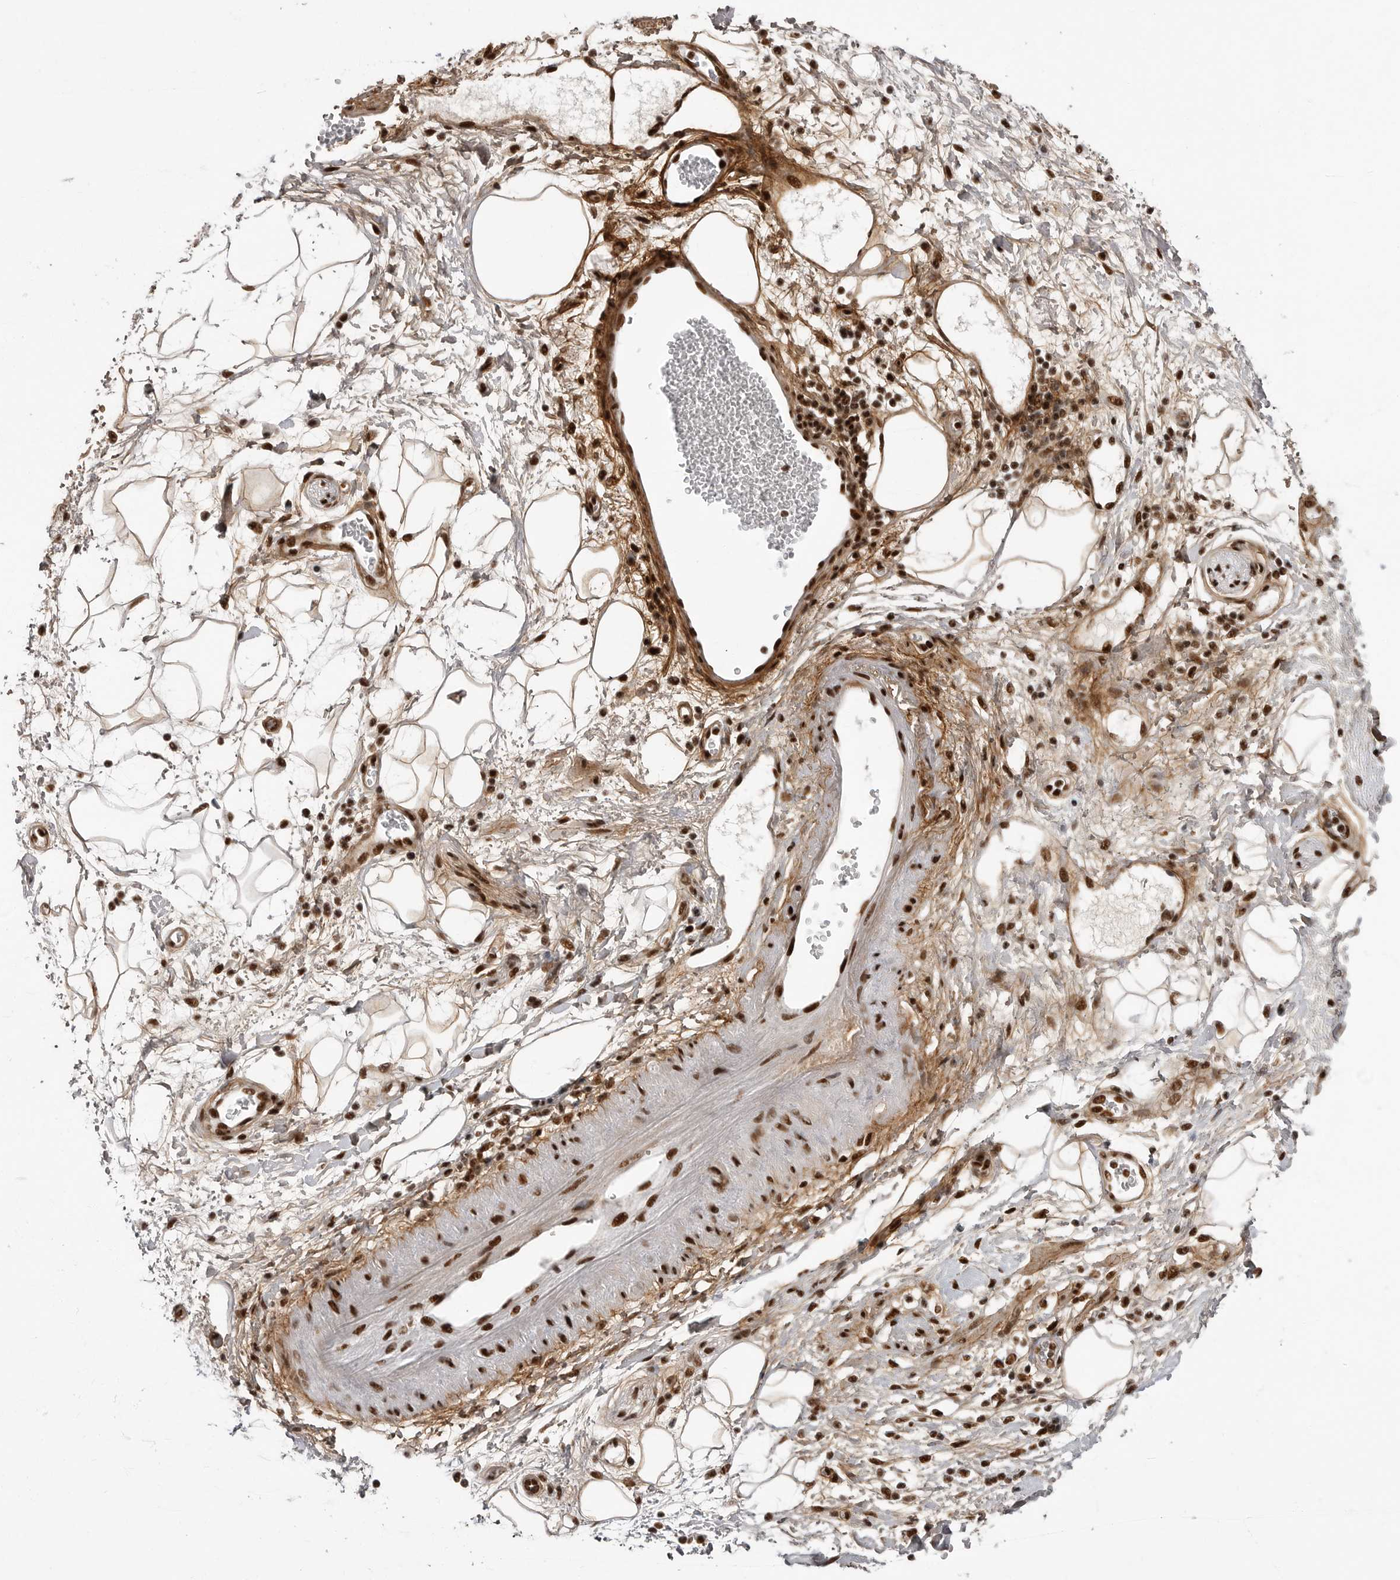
{"staining": {"intensity": "moderate", "quantity": ">75%", "location": "cytoplasmic/membranous,nuclear"}, "tissue": "adipose tissue", "cell_type": "Adipocytes", "image_type": "normal", "snomed": [{"axis": "morphology", "description": "Normal tissue, NOS"}, {"axis": "morphology", "description": "Adenocarcinoma, NOS"}, {"axis": "topography", "description": "Duodenum"}, {"axis": "topography", "description": "Peripheral nerve tissue"}], "caption": "Normal adipose tissue displays moderate cytoplasmic/membranous,nuclear positivity in approximately >75% of adipocytes, visualized by immunohistochemistry.", "gene": "PPP1R8", "patient": {"sex": "female", "age": 60}}